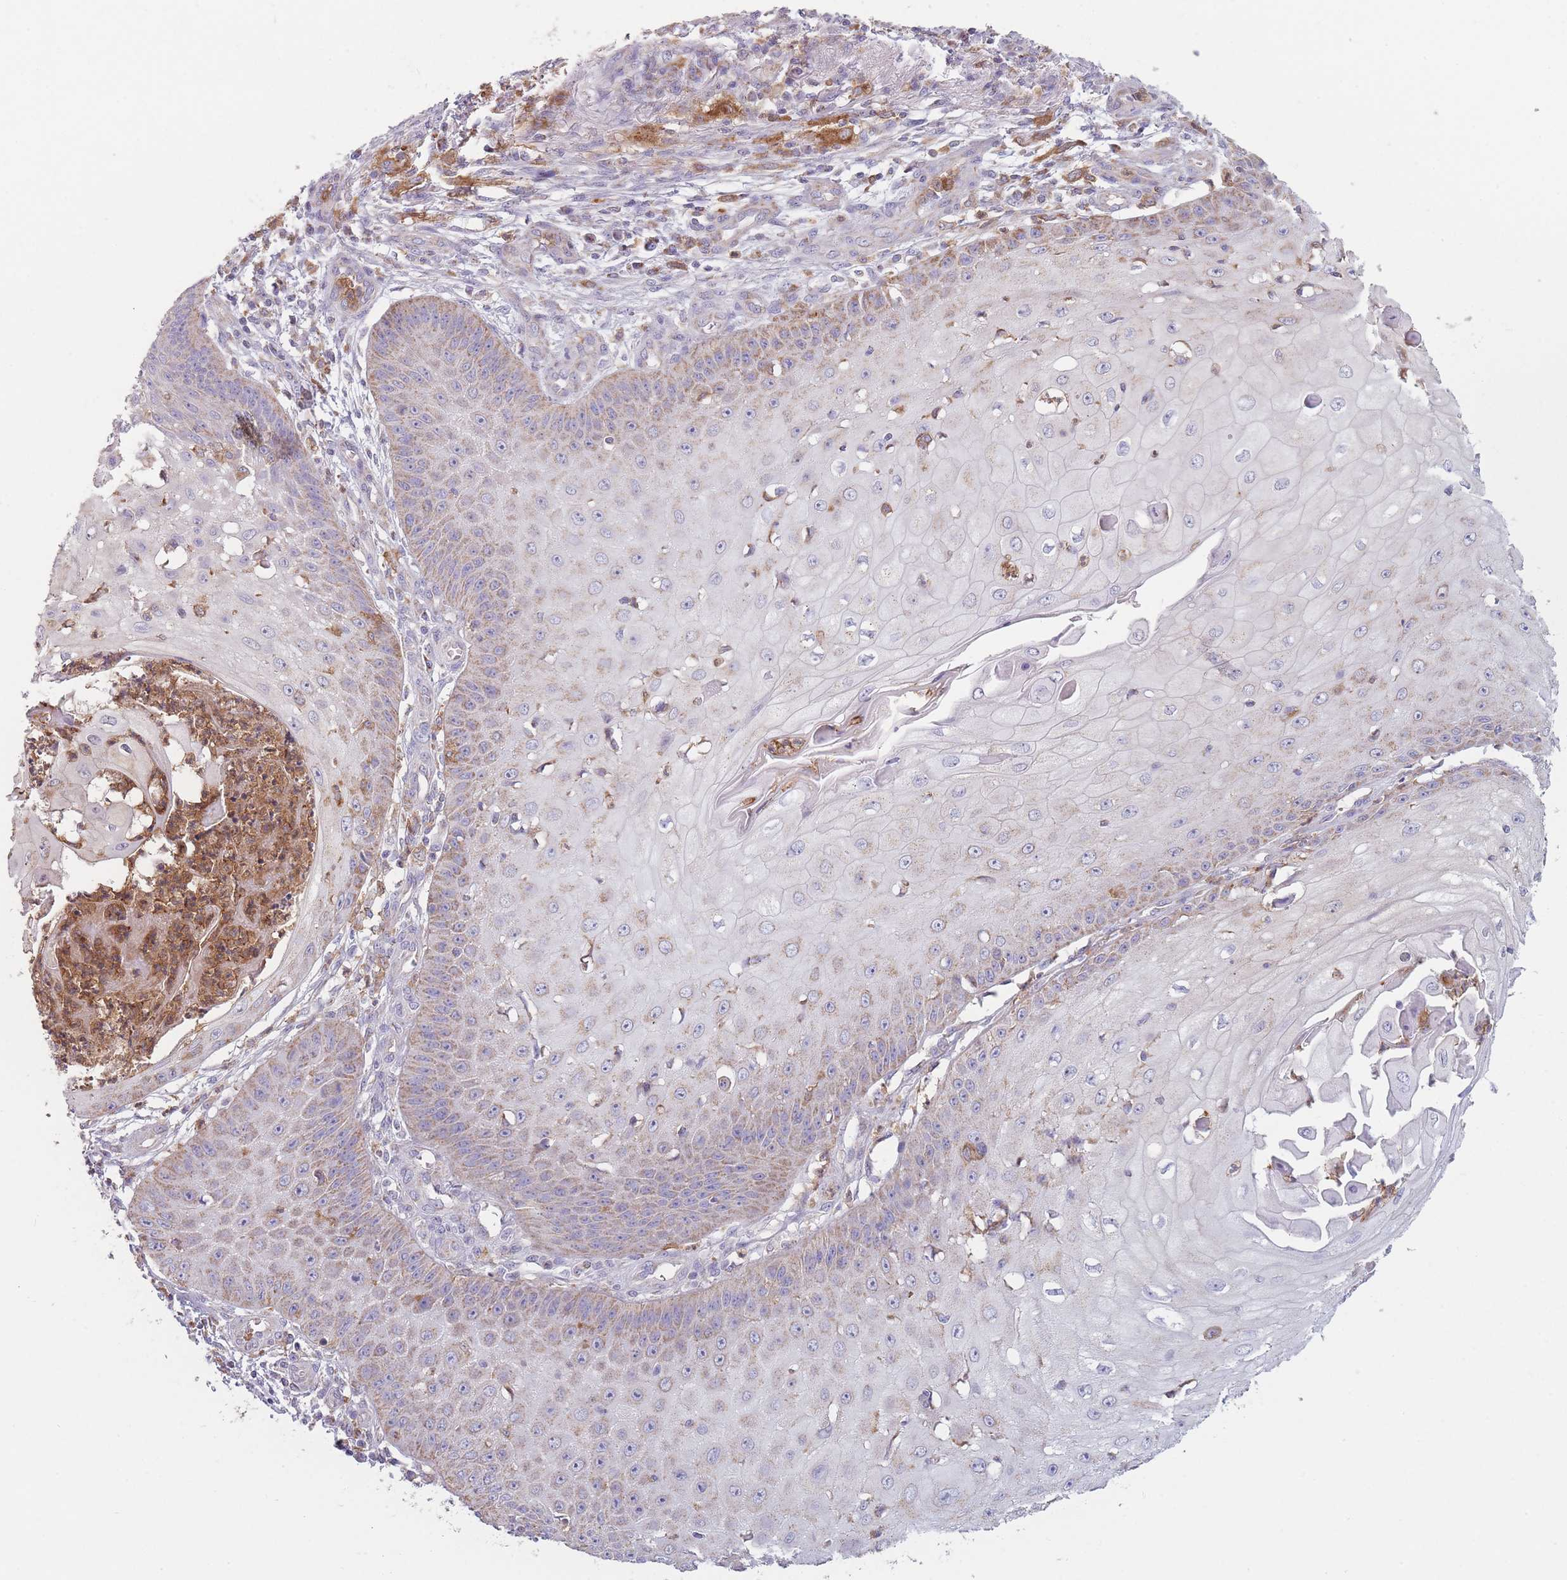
{"staining": {"intensity": "weak", "quantity": "25%-75%", "location": "cytoplasmic/membranous"}, "tissue": "skin cancer", "cell_type": "Tumor cells", "image_type": "cancer", "snomed": [{"axis": "morphology", "description": "Squamous cell carcinoma, NOS"}, {"axis": "topography", "description": "Skin"}], "caption": "Protein staining of skin squamous cell carcinoma tissue demonstrates weak cytoplasmic/membranous staining in about 25%-75% of tumor cells.", "gene": "PRAM1", "patient": {"sex": "male", "age": 70}}